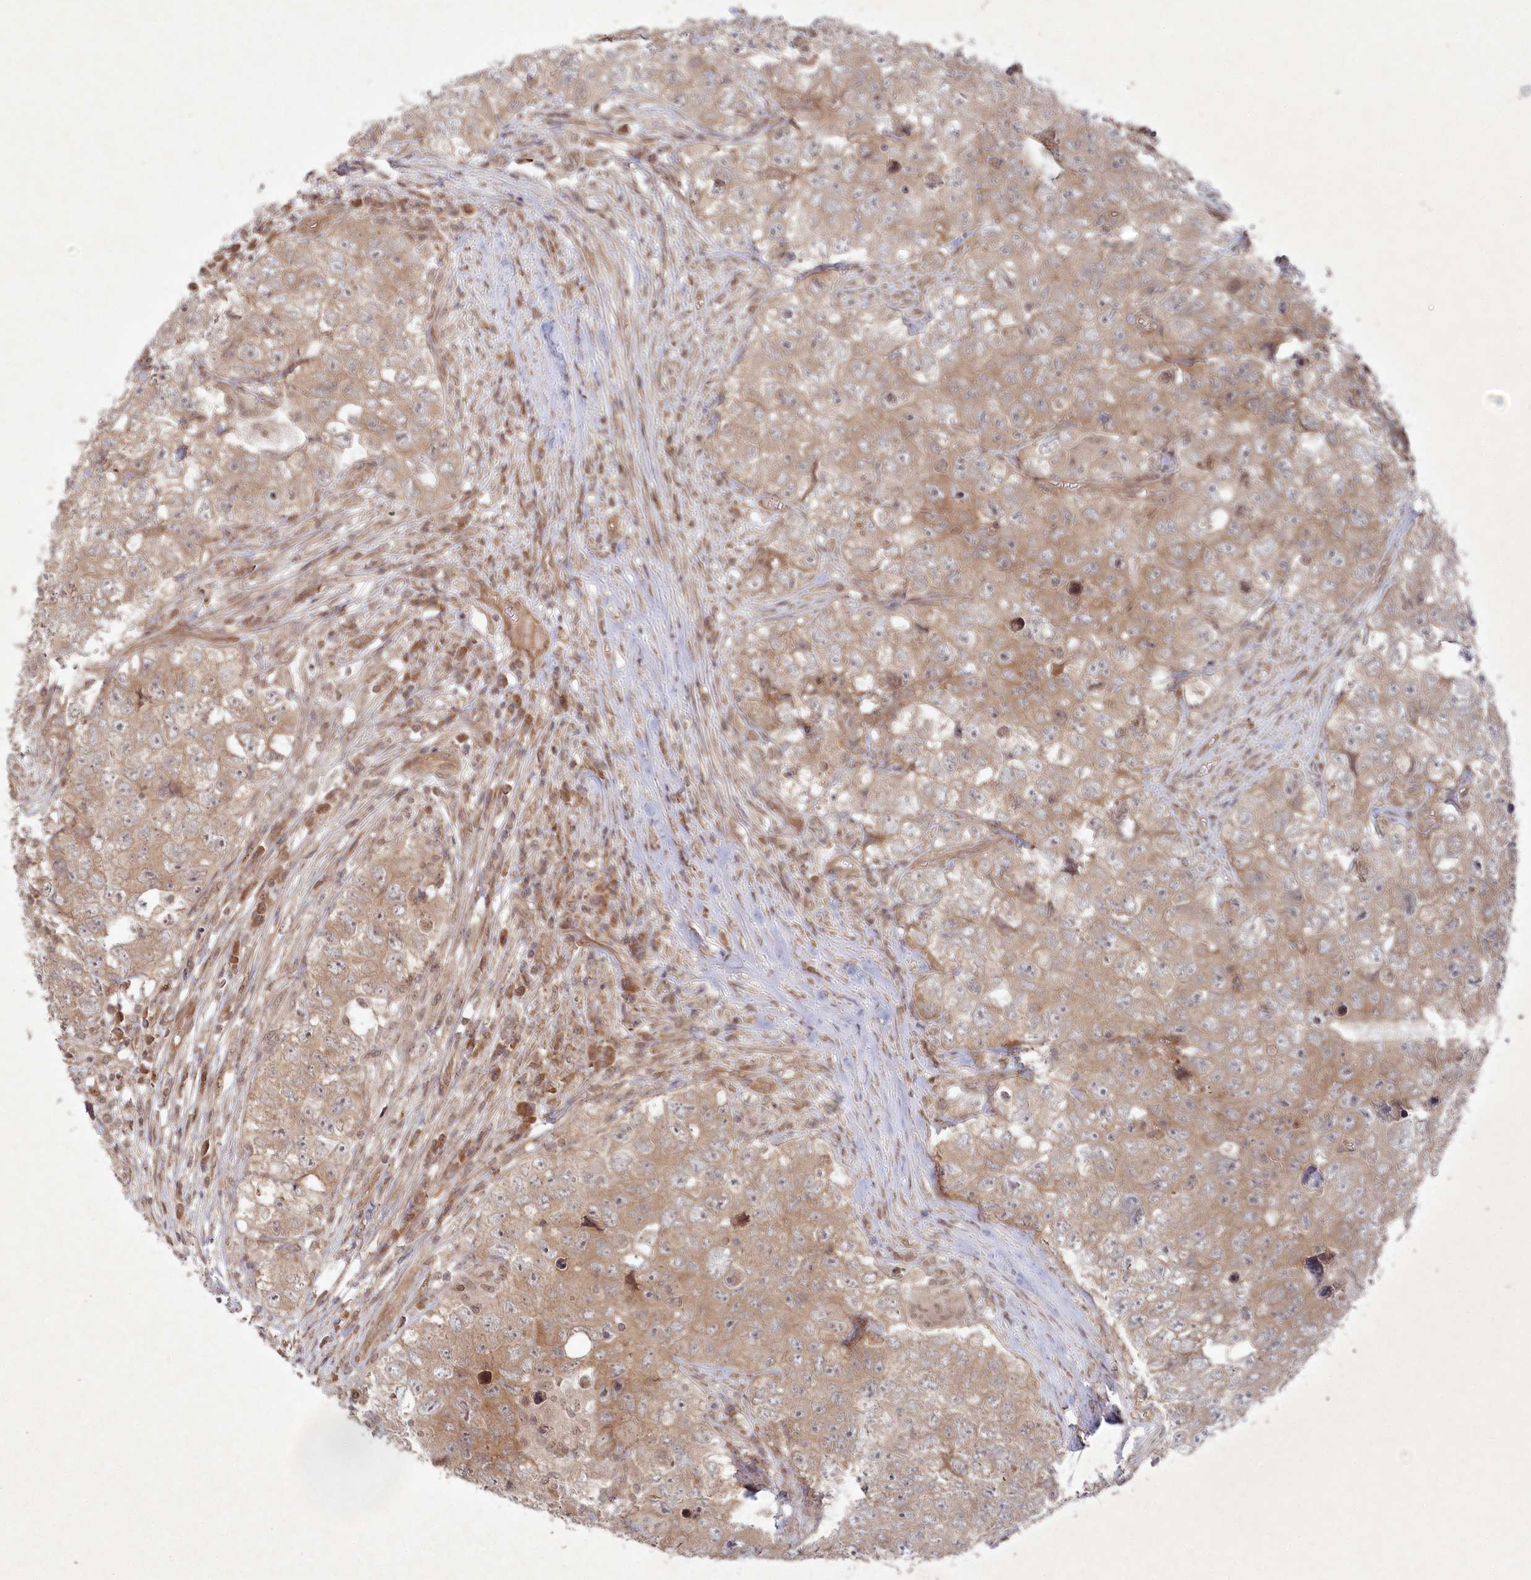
{"staining": {"intensity": "weak", "quantity": ">75%", "location": "cytoplasmic/membranous"}, "tissue": "testis cancer", "cell_type": "Tumor cells", "image_type": "cancer", "snomed": [{"axis": "morphology", "description": "Seminoma, NOS"}, {"axis": "morphology", "description": "Carcinoma, Embryonal, NOS"}, {"axis": "topography", "description": "Testis"}], "caption": "IHC staining of testis cancer, which displays low levels of weak cytoplasmic/membranous expression in about >75% of tumor cells indicating weak cytoplasmic/membranous protein expression. The staining was performed using DAB (3,3'-diaminobenzidine) (brown) for protein detection and nuclei were counterstained in hematoxylin (blue).", "gene": "FBXL17", "patient": {"sex": "male", "age": 43}}